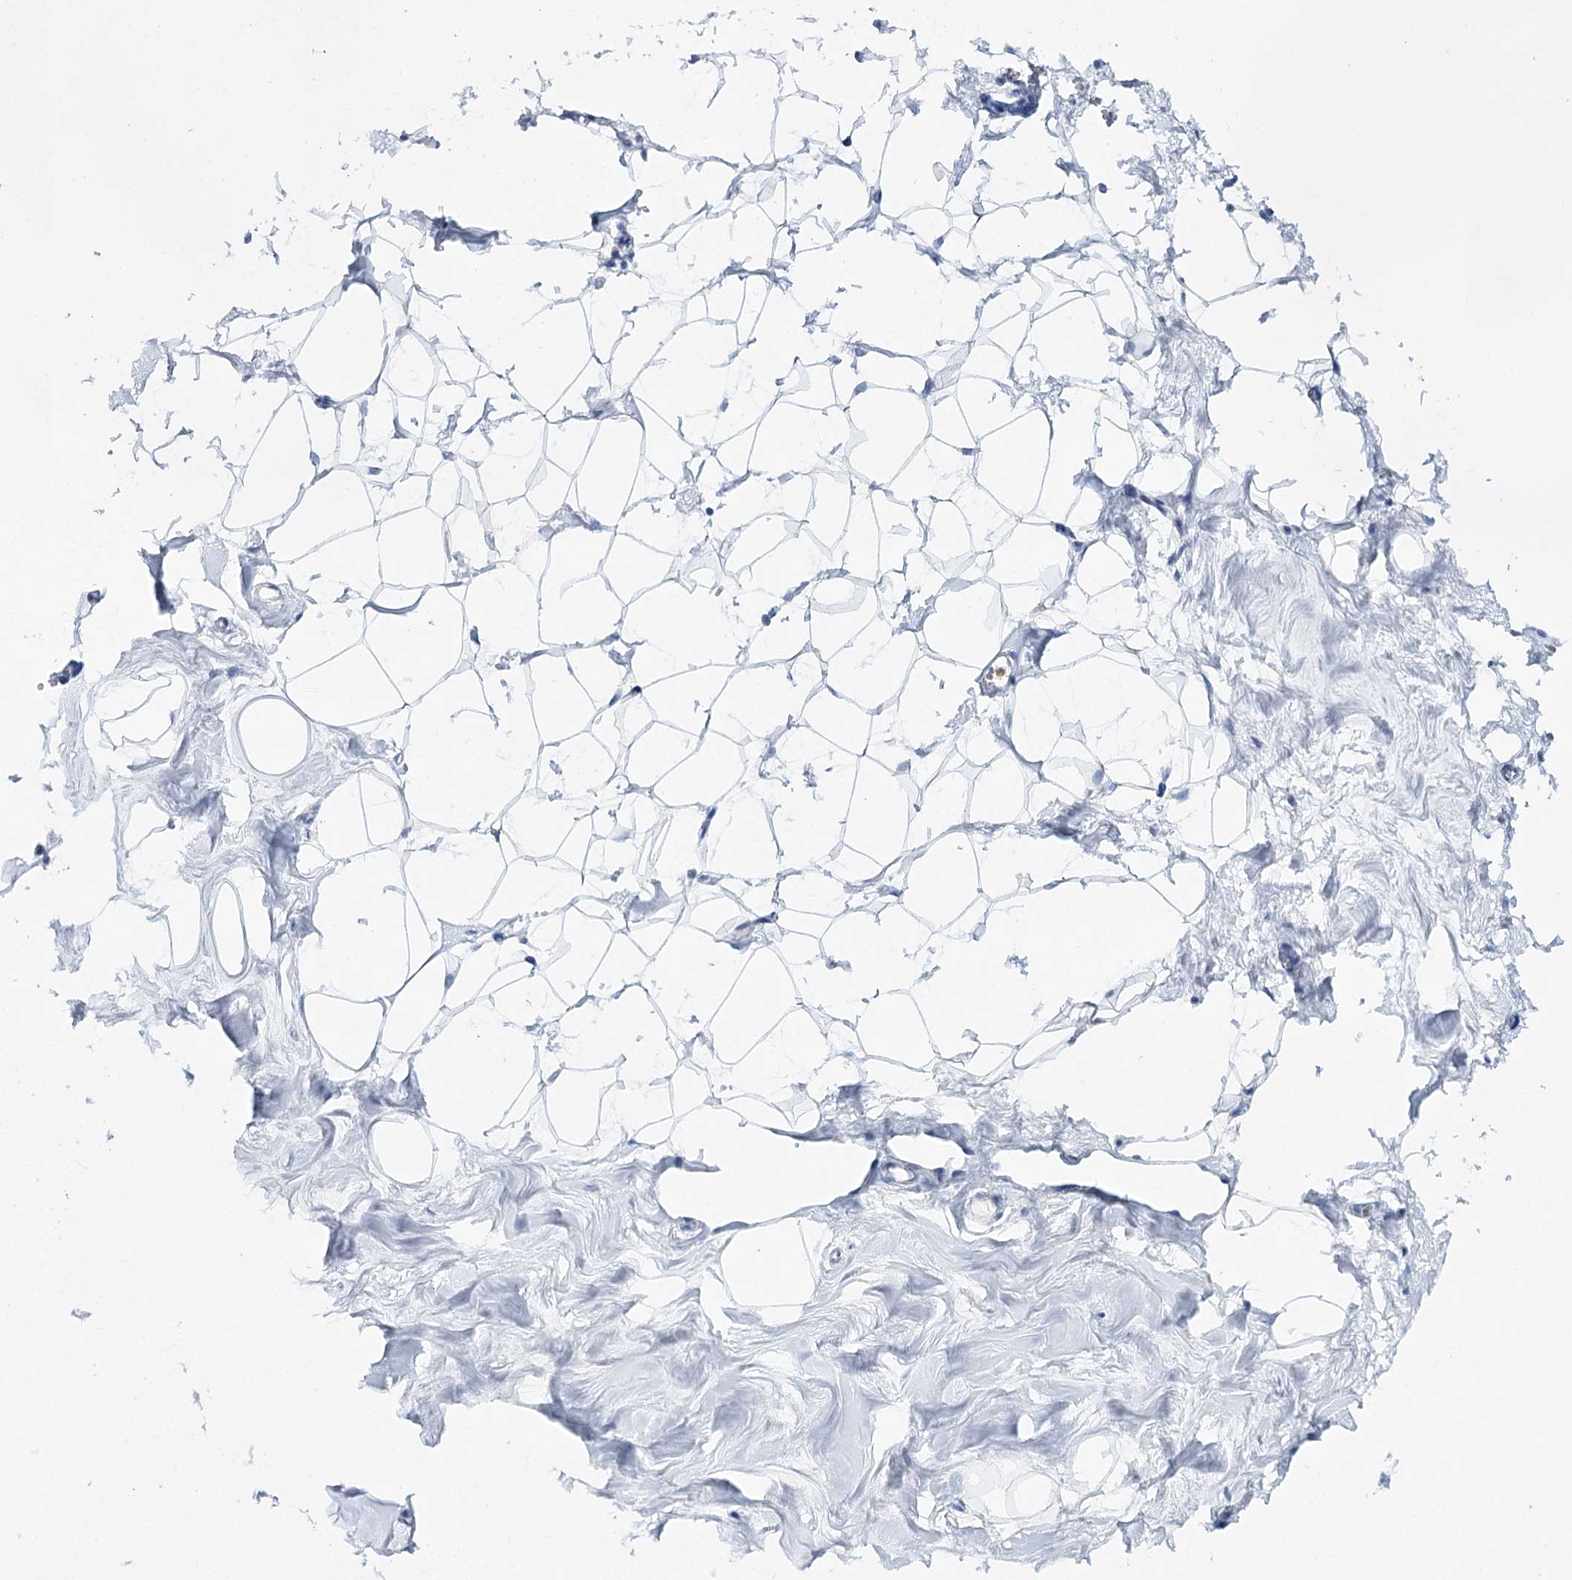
{"staining": {"intensity": "negative", "quantity": "none", "location": "none"}, "tissue": "breast", "cell_type": "Adipocytes", "image_type": "normal", "snomed": [{"axis": "morphology", "description": "Normal tissue, NOS"}, {"axis": "topography", "description": "Breast"}], "caption": "This is an immunohistochemistry (IHC) histopathology image of benign human breast. There is no staining in adipocytes.", "gene": "CEACAM8", "patient": {"sex": "female", "age": 27}}